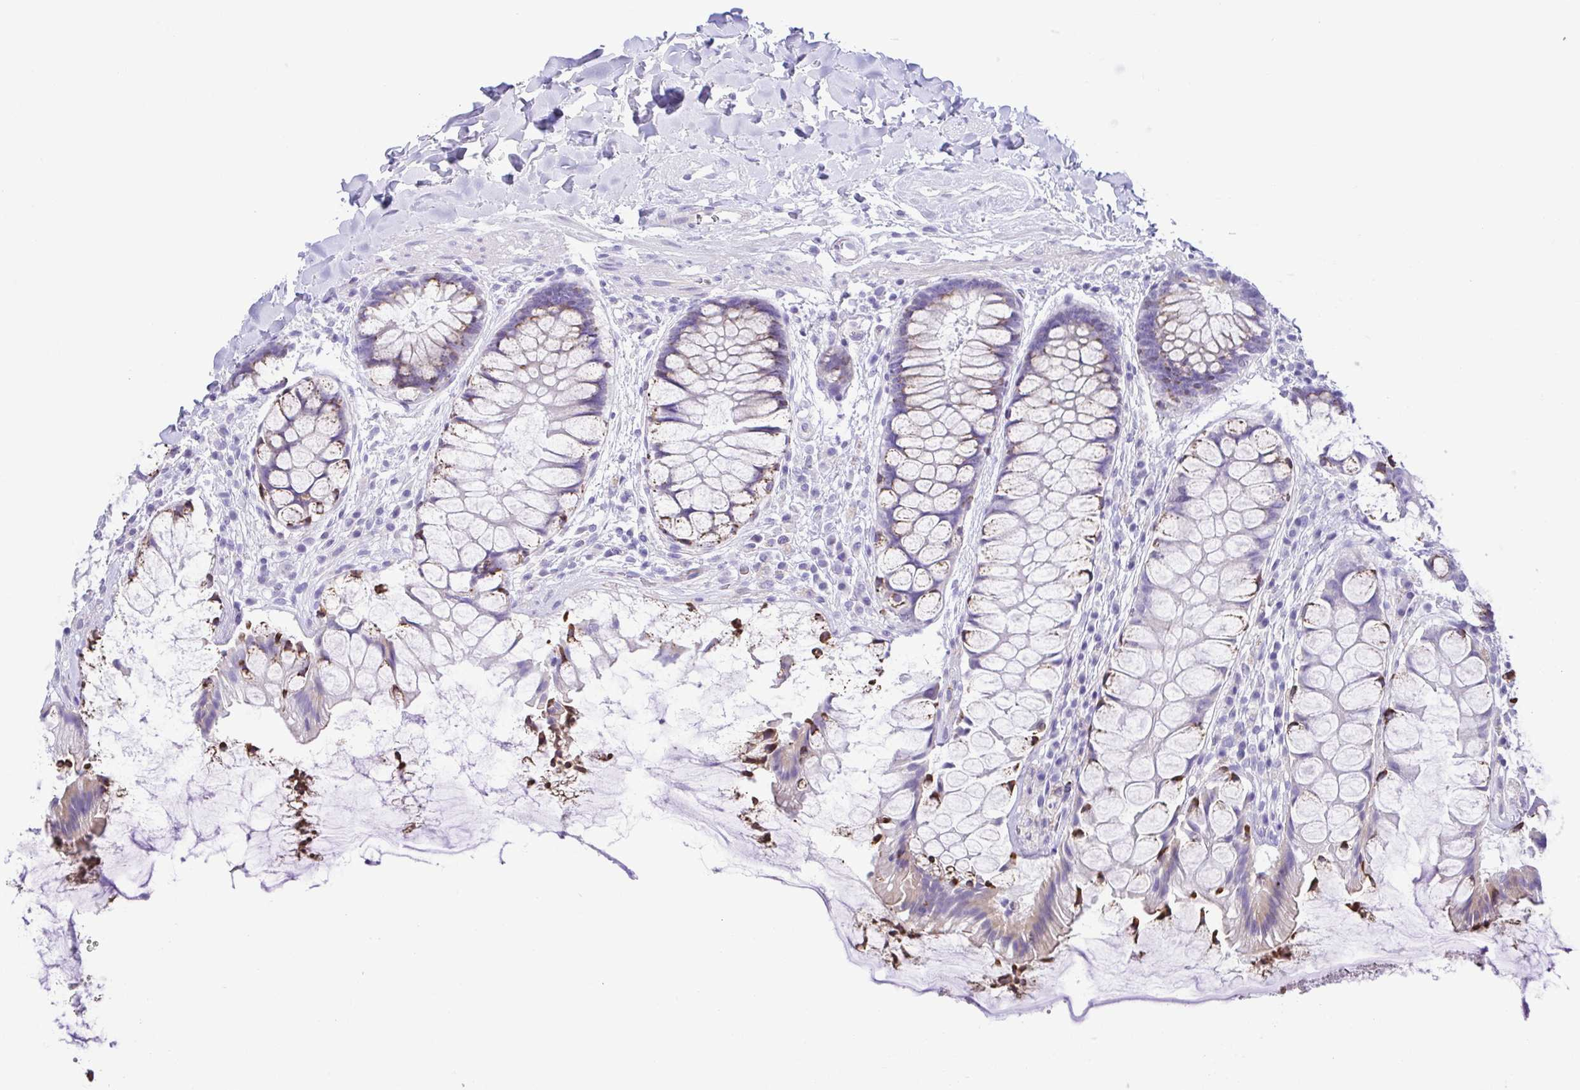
{"staining": {"intensity": "moderate", "quantity": "25%-75%", "location": "cytoplasmic/membranous"}, "tissue": "rectum", "cell_type": "Glandular cells", "image_type": "normal", "snomed": [{"axis": "morphology", "description": "Normal tissue, NOS"}, {"axis": "topography", "description": "Rectum"}], "caption": "Immunohistochemical staining of unremarkable rectum reveals moderate cytoplasmic/membranous protein staining in approximately 25%-75% of glandular cells. (Brightfield microscopy of DAB IHC at high magnification).", "gene": "GPR182", "patient": {"sex": "female", "age": 58}}